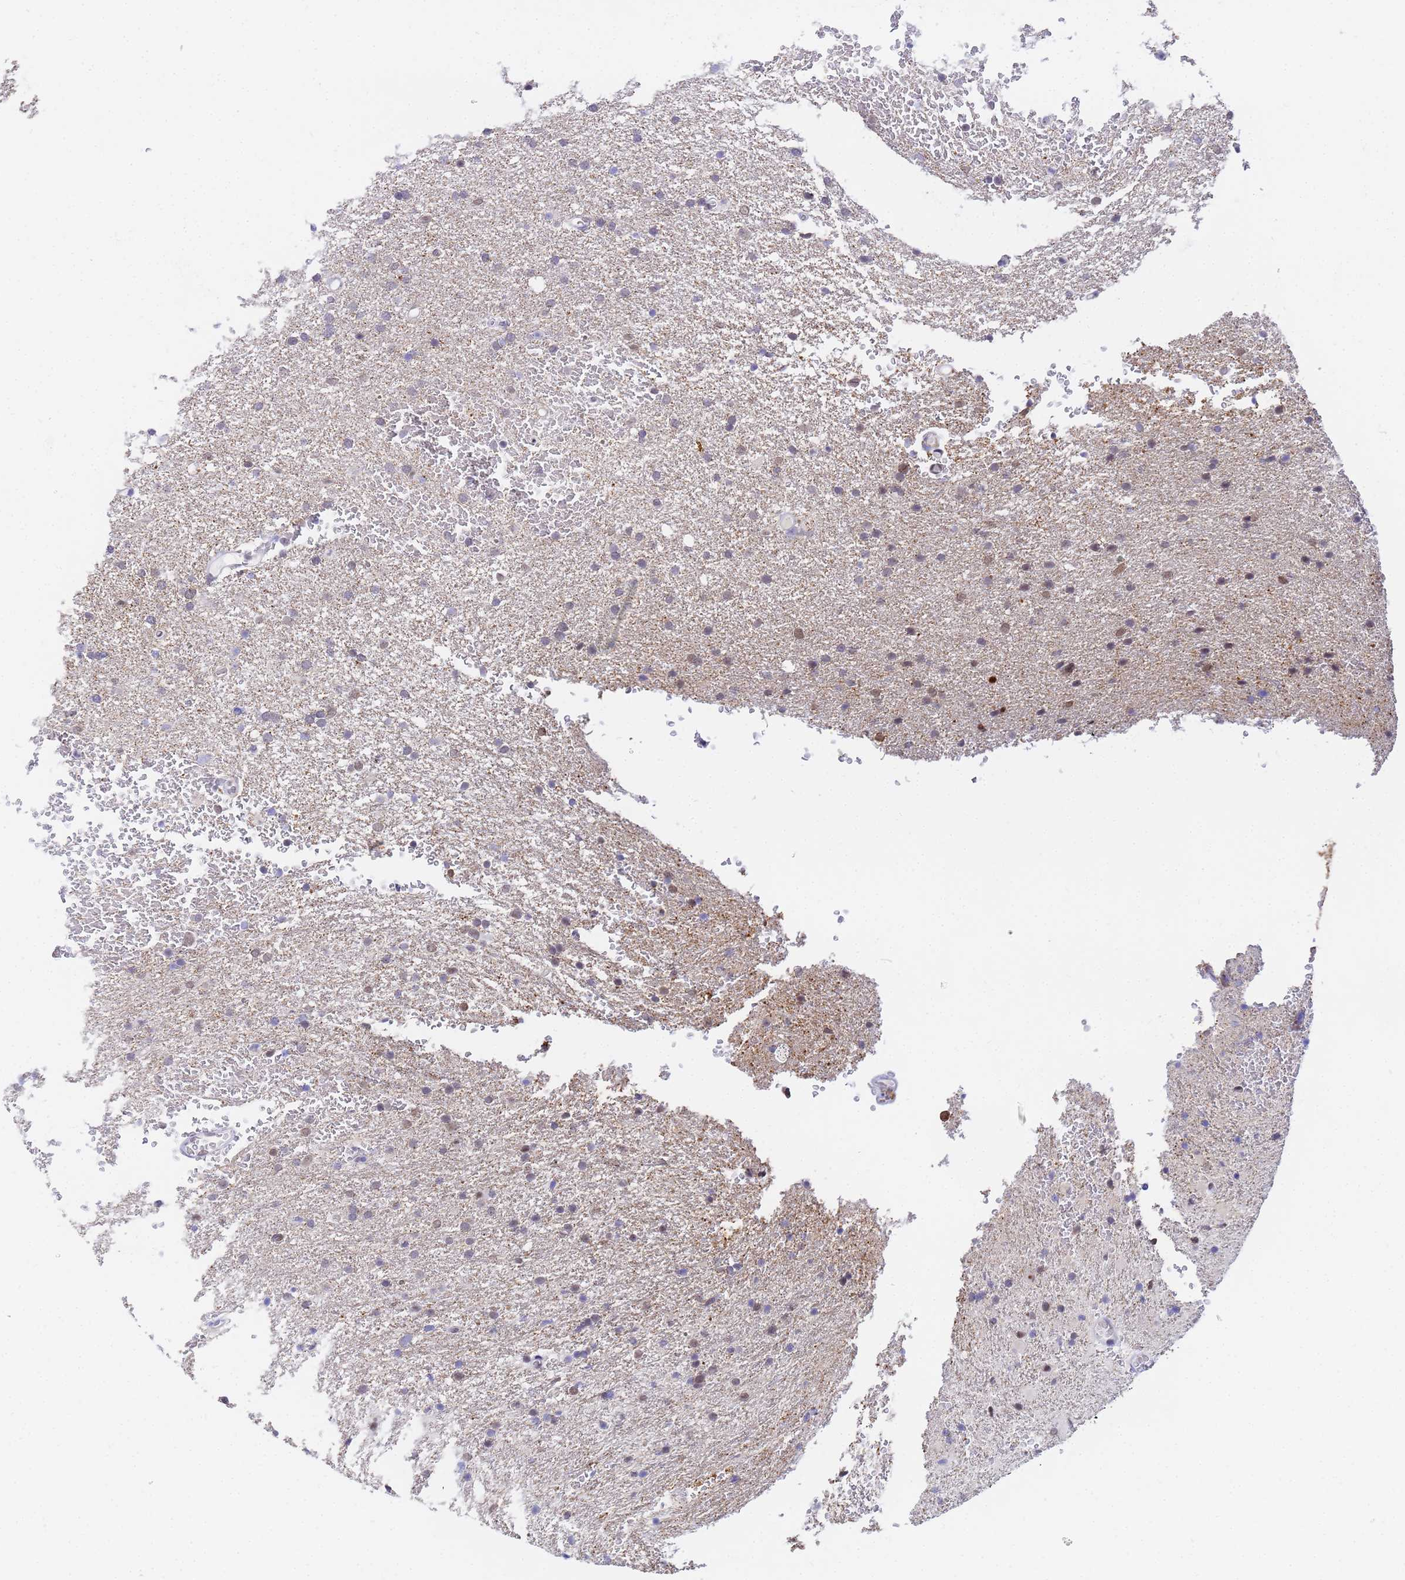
{"staining": {"intensity": "weak", "quantity": "<25%", "location": "nuclear"}, "tissue": "glioma", "cell_type": "Tumor cells", "image_type": "cancer", "snomed": [{"axis": "morphology", "description": "Glioma, malignant, High grade"}, {"axis": "topography", "description": "Cerebral cortex"}], "caption": "Immunohistochemical staining of human glioma shows no significant positivity in tumor cells.", "gene": "CKMT1A", "patient": {"sex": "female", "age": 36}}